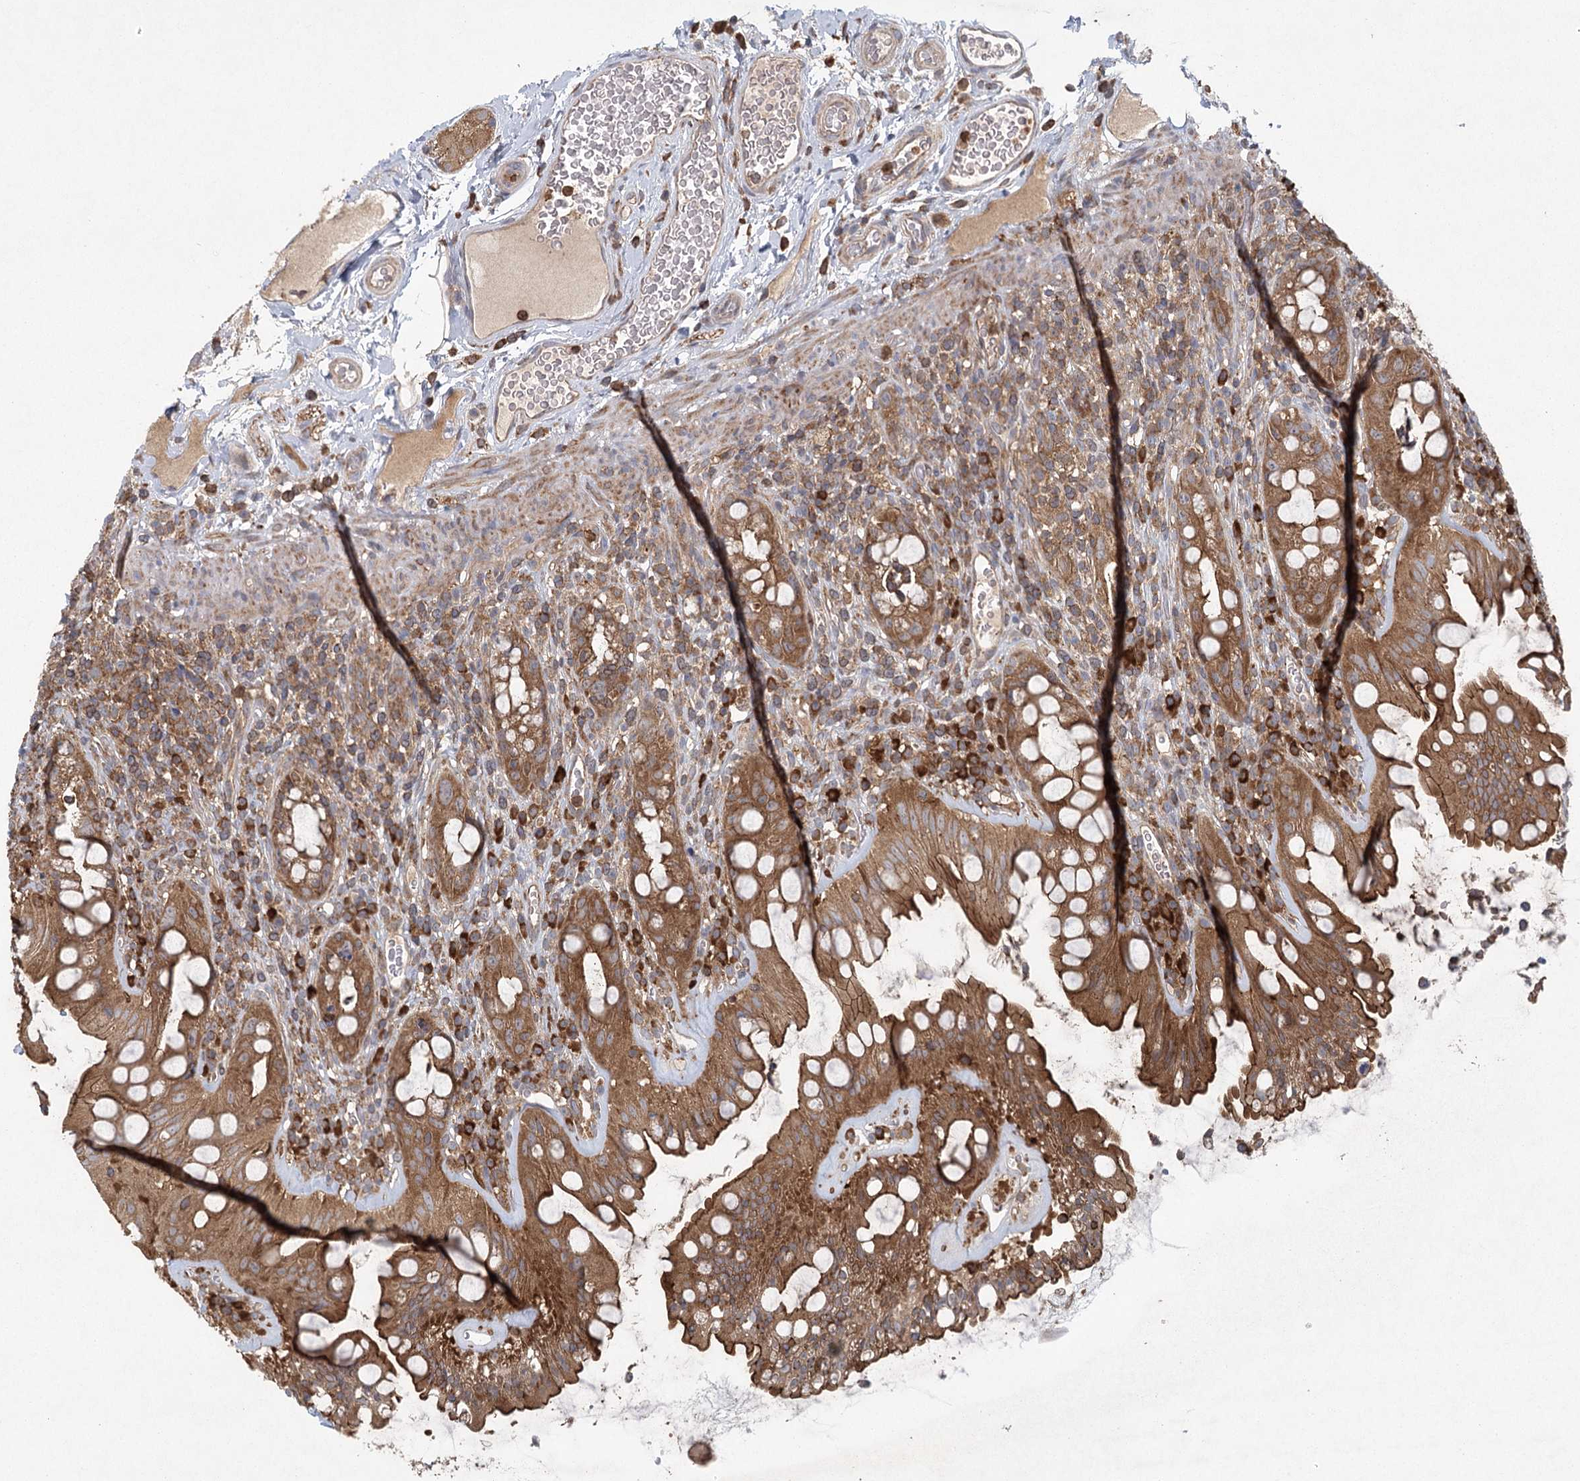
{"staining": {"intensity": "moderate", "quantity": ">75%", "location": "cytoplasmic/membranous"}, "tissue": "rectum", "cell_type": "Glandular cells", "image_type": "normal", "snomed": [{"axis": "morphology", "description": "Normal tissue, NOS"}, {"axis": "topography", "description": "Rectum"}], "caption": "Immunohistochemistry image of normal human rectum stained for a protein (brown), which demonstrates medium levels of moderate cytoplasmic/membranous staining in about >75% of glandular cells.", "gene": "PLEKHA7", "patient": {"sex": "female", "age": 57}}